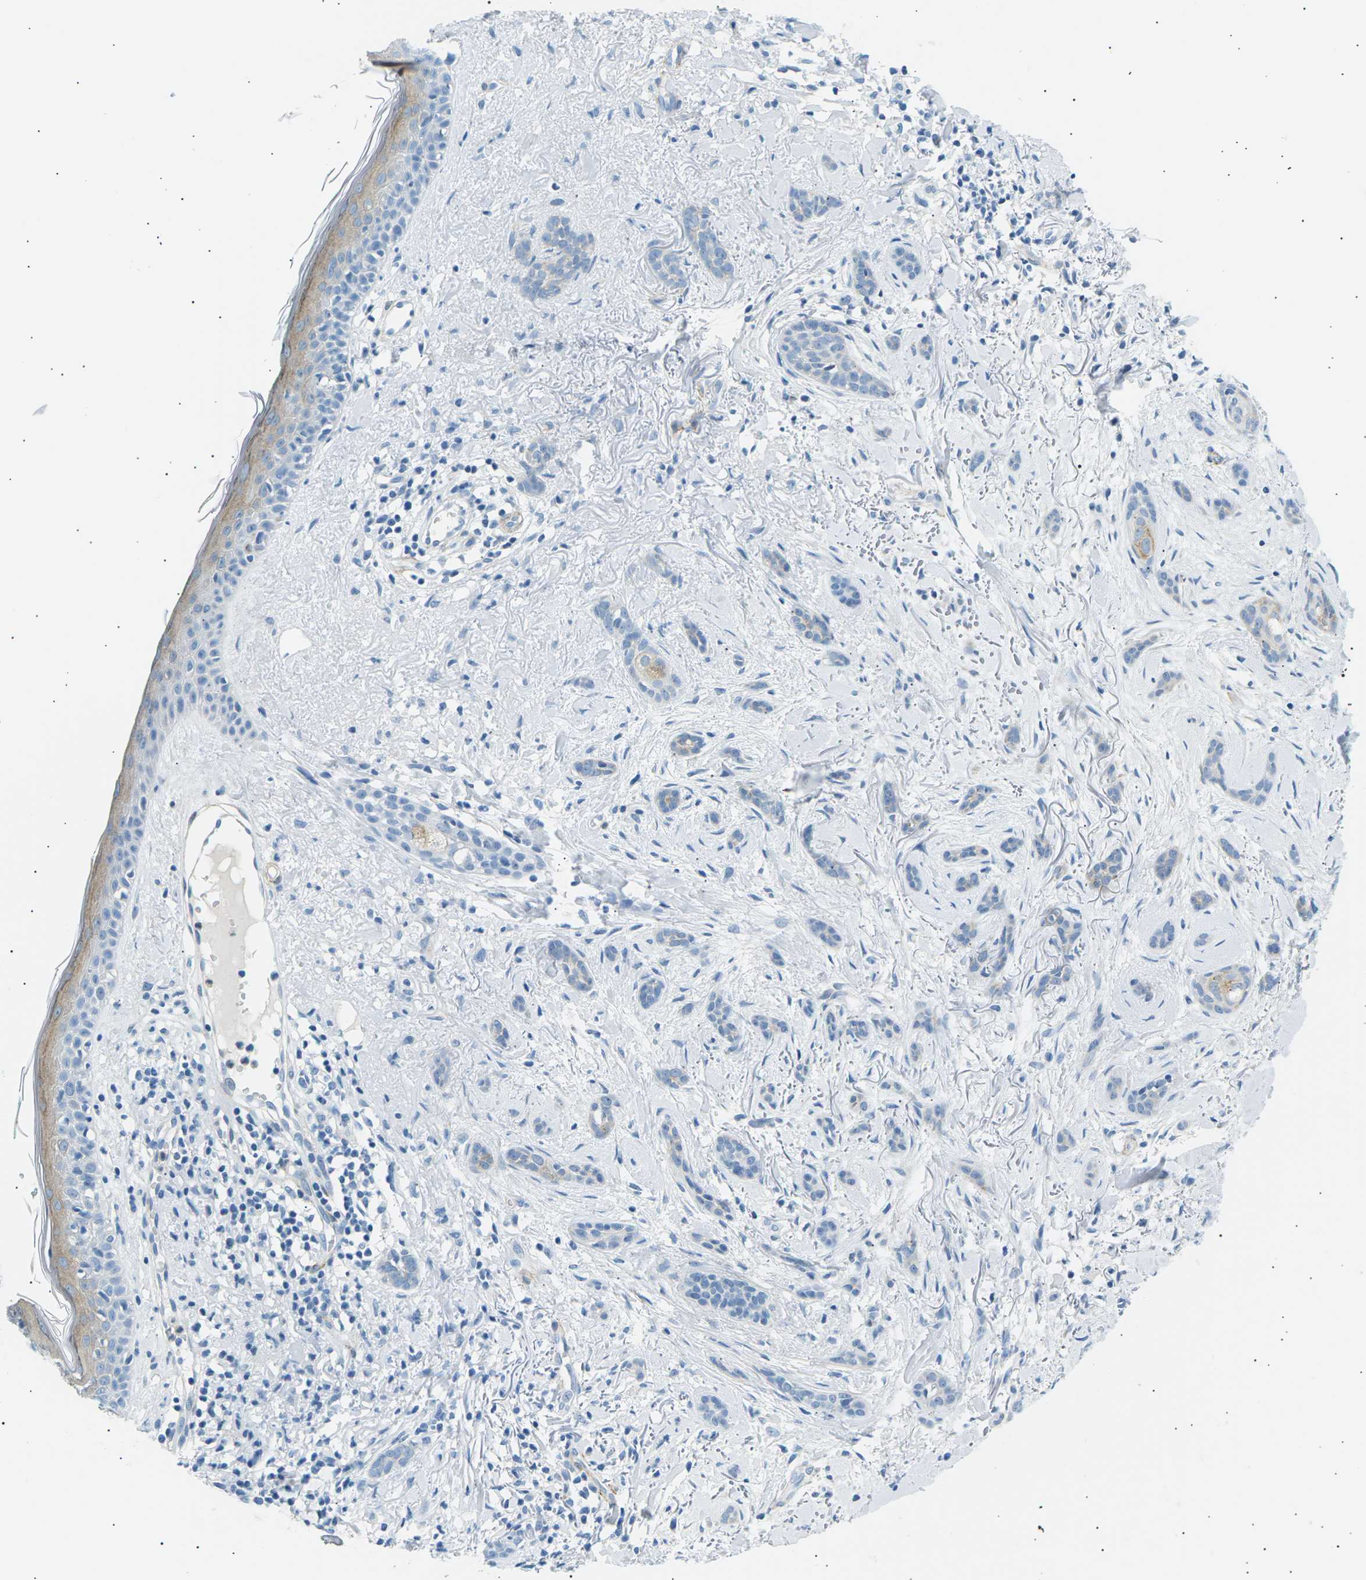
{"staining": {"intensity": "negative", "quantity": "none", "location": "none"}, "tissue": "skin cancer", "cell_type": "Tumor cells", "image_type": "cancer", "snomed": [{"axis": "morphology", "description": "Basal cell carcinoma"}, {"axis": "morphology", "description": "Adnexal tumor, benign"}, {"axis": "topography", "description": "Skin"}], "caption": "There is no significant expression in tumor cells of skin cancer.", "gene": "SEPTIN5", "patient": {"sex": "female", "age": 42}}